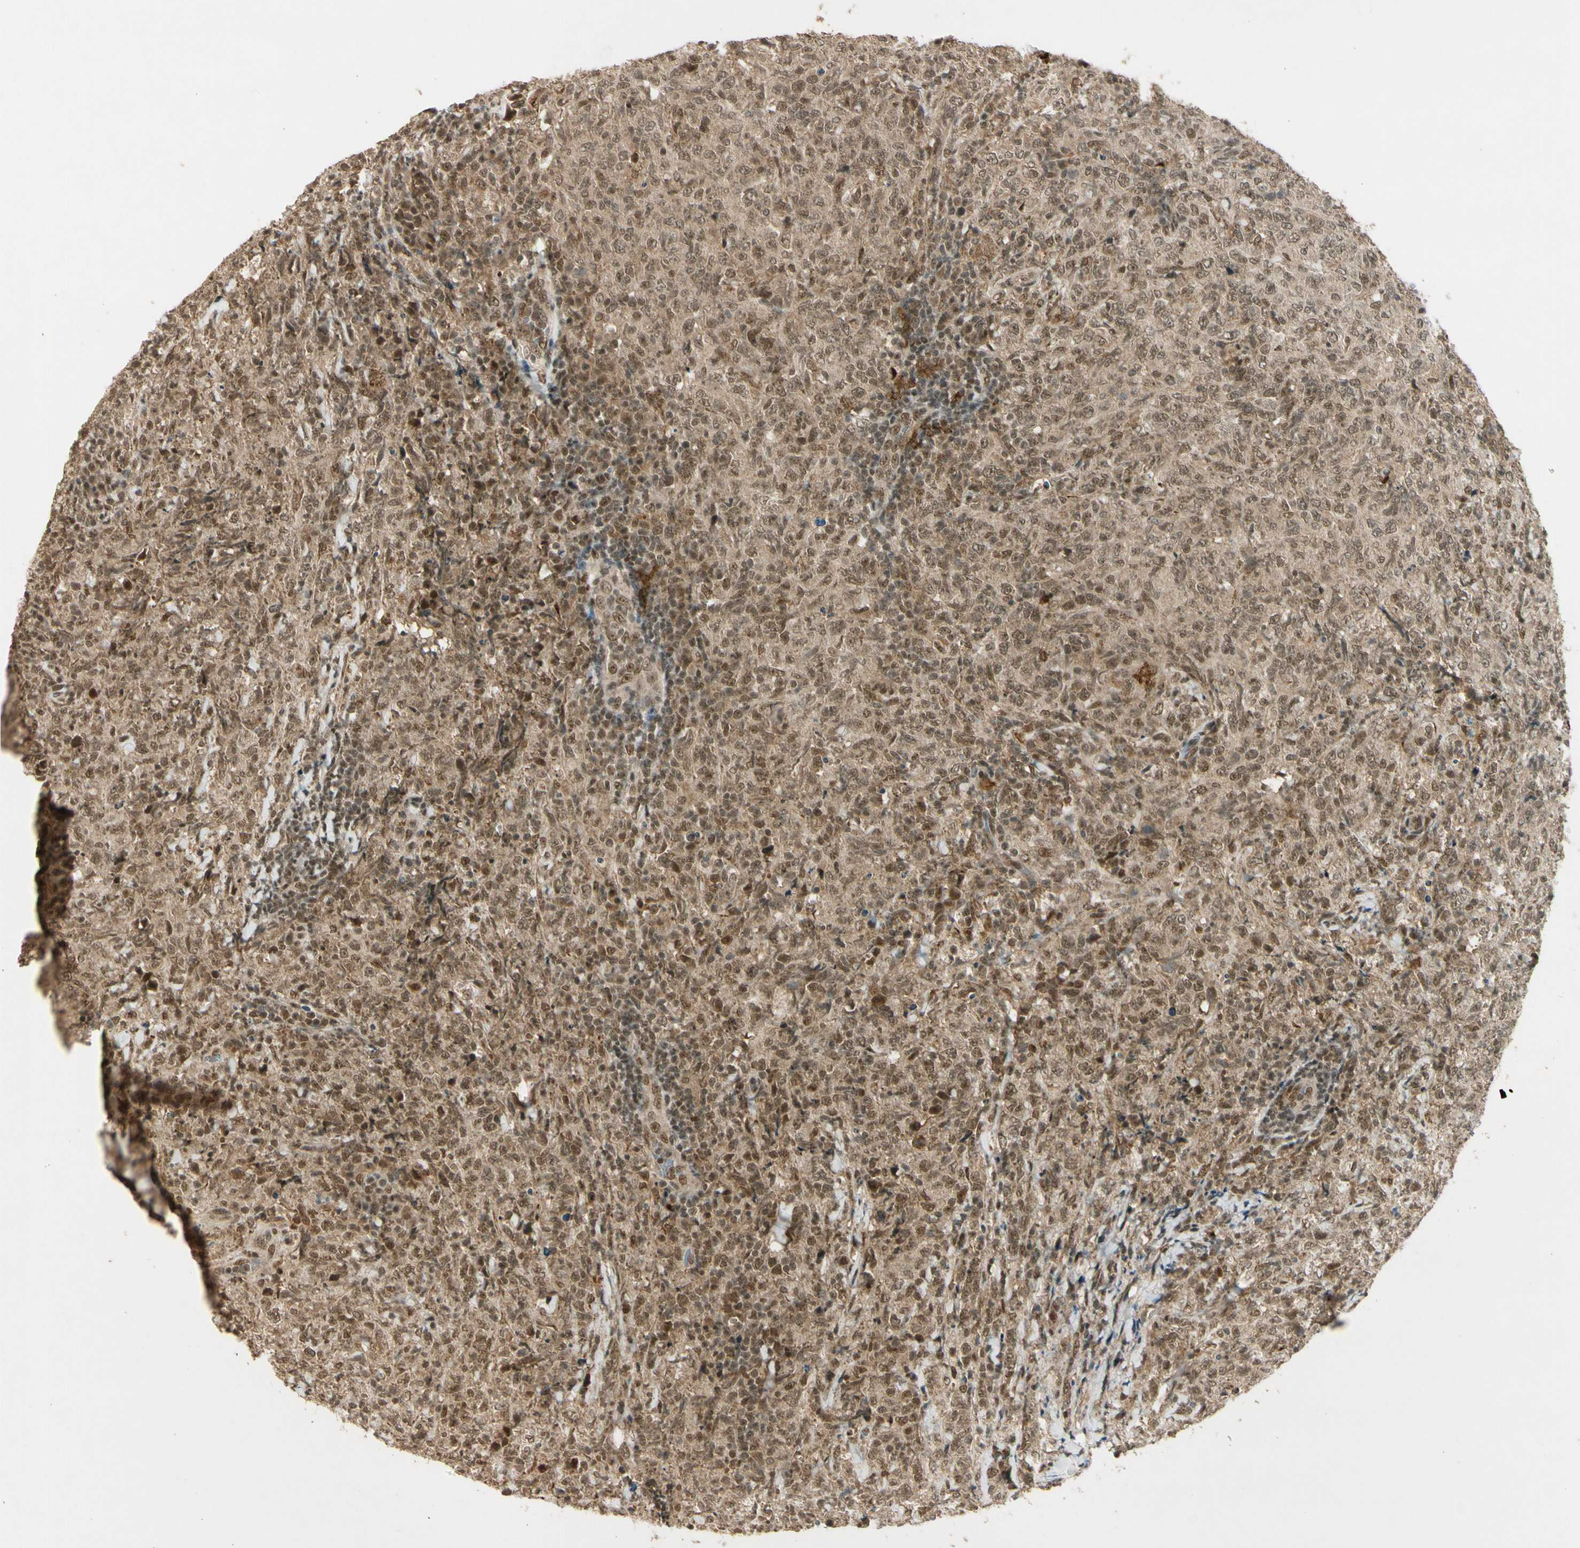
{"staining": {"intensity": "moderate", "quantity": ">75%", "location": "cytoplasmic/membranous,nuclear"}, "tissue": "lymphoma", "cell_type": "Tumor cells", "image_type": "cancer", "snomed": [{"axis": "morphology", "description": "Malignant lymphoma, non-Hodgkin's type, High grade"}, {"axis": "topography", "description": "Tonsil"}], "caption": "Tumor cells display medium levels of moderate cytoplasmic/membranous and nuclear expression in approximately >75% of cells in human high-grade malignant lymphoma, non-Hodgkin's type.", "gene": "ZNF135", "patient": {"sex": "female", "age": 36}}